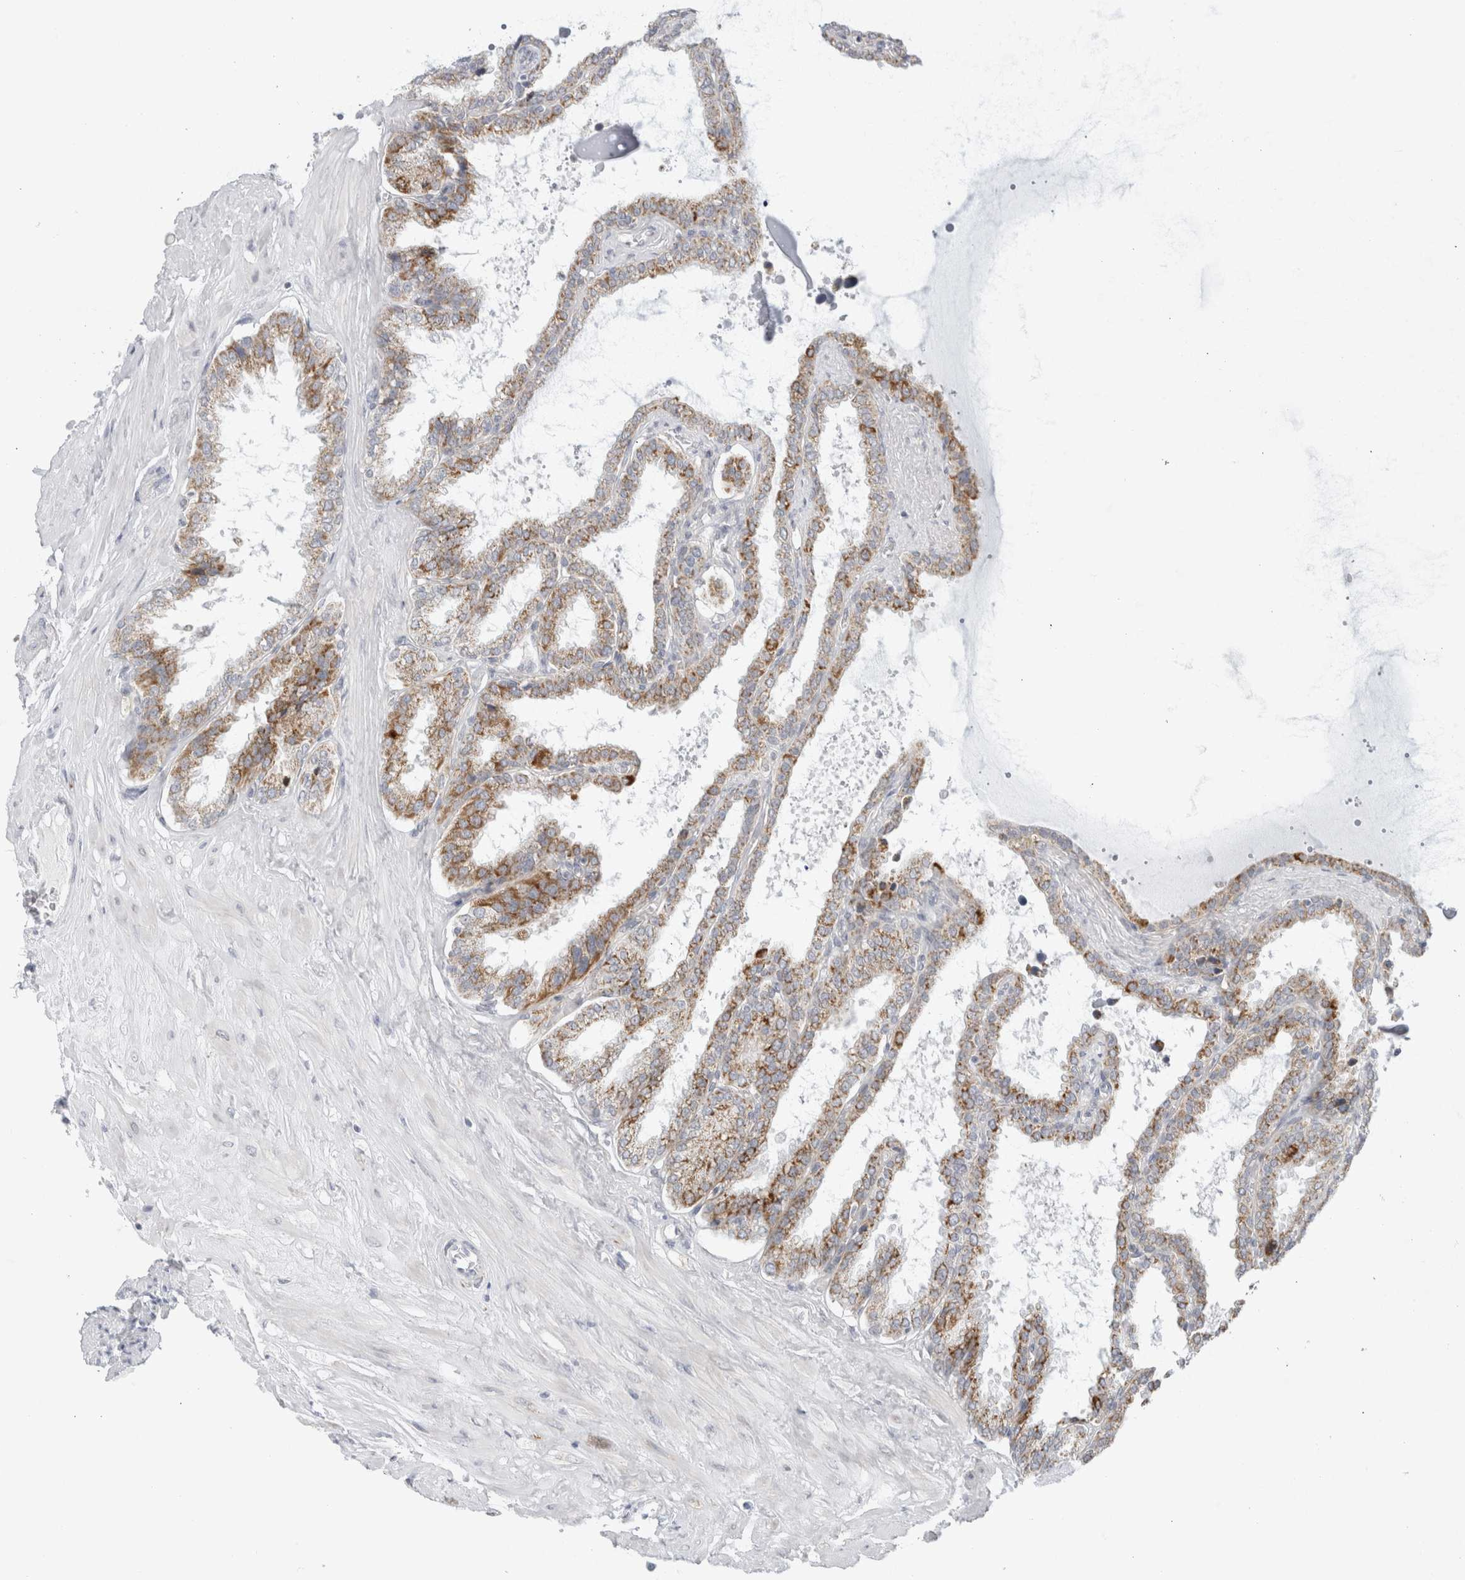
{"staining": {"intensity": "moderate", "quantity": "25%-75%", "location": "cytoplasmic/membranous"}, "tissue": "seminal vesicle", "cell_type": "Glandular cells", "image_type": "normal", "snomed": [{"axis": "morphology", "description": "Normal tissue, NOS"}, {"axis": "topography", "description": "Seminal veicle"}], "caption": "Moderate cytoplasmic/membranous staining is appreciated in about 25%-75% of glandular cells in benign seminal vesicle.", "gene": "FAHD1", "patient": {"sex": "male", "age": 46}}